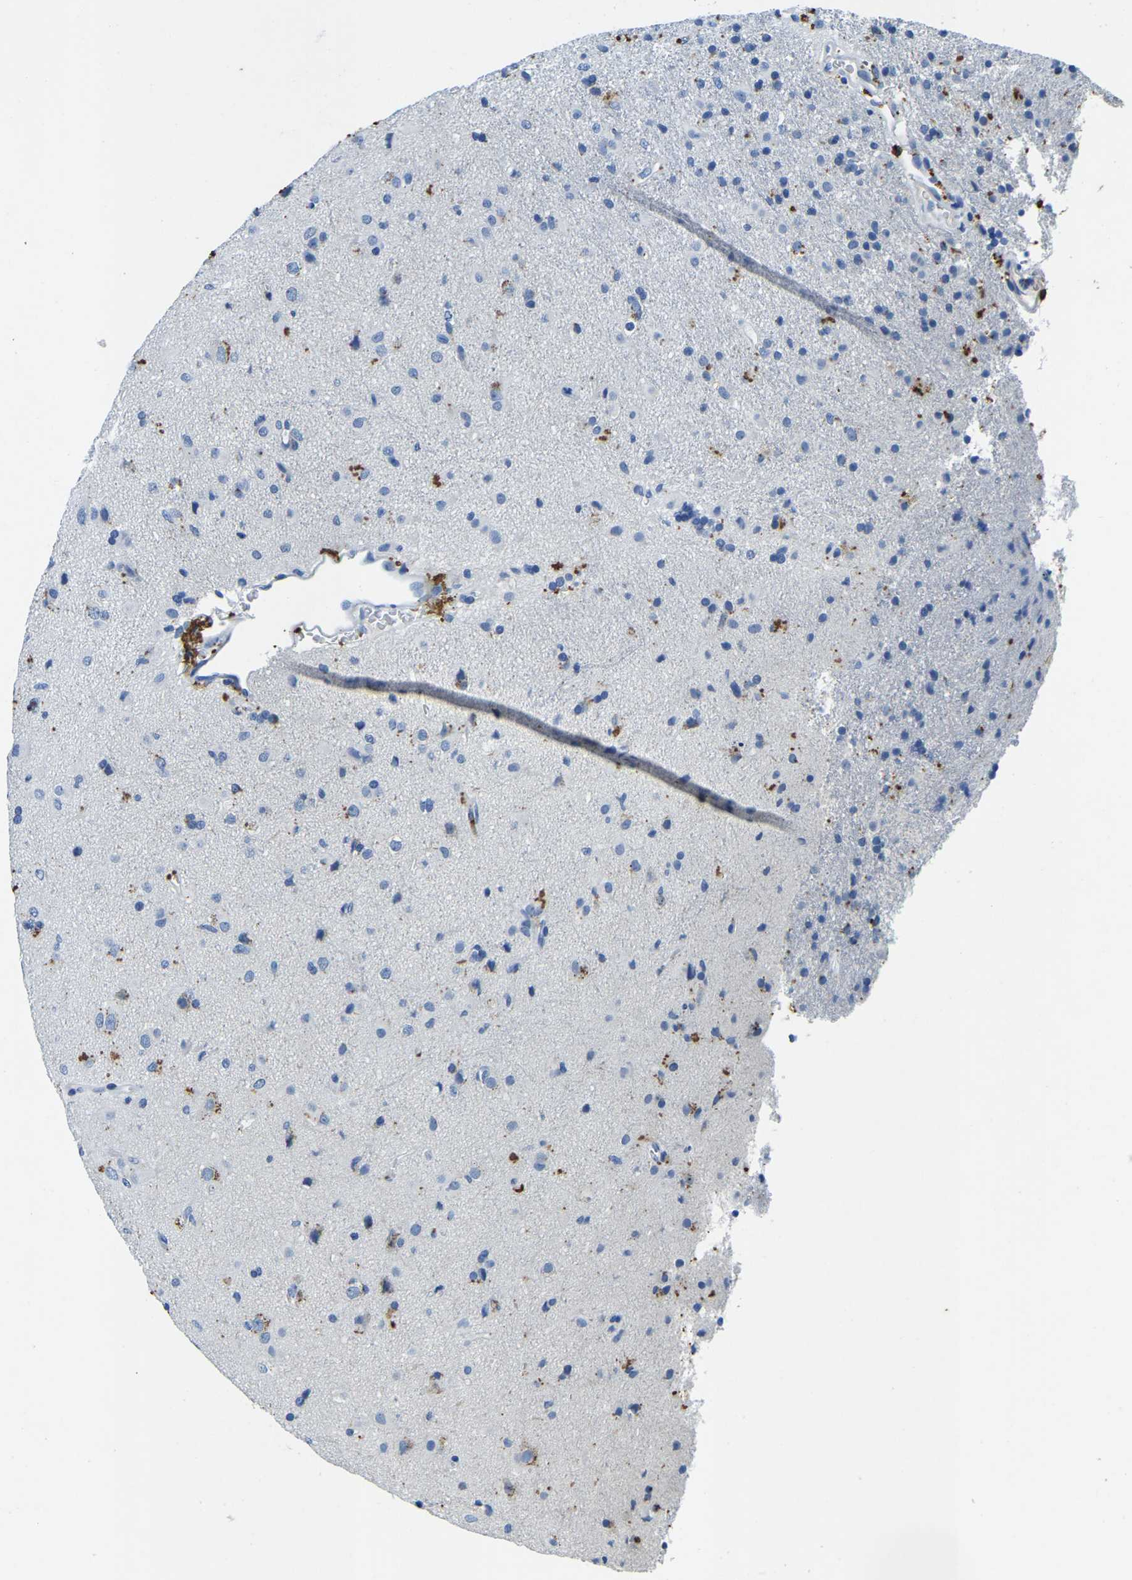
{"staining": {"intensity": "negative", "quantity": "none", "location": "none"}, "tissue": "glioma", "cell_type": "Tumor cells", "image_type": "cancer", "snomed": [{"axis": "morphology", "description": "Glioma, malignant, Low grade"}, {"axis": "topography", "description": "Brain"}], "caption": "A histopathology image of glioma stained for a protein displays no brown staining in tumor cells.", "gene": "UBN2", "patient": {"sex": "male", "age": 65}}